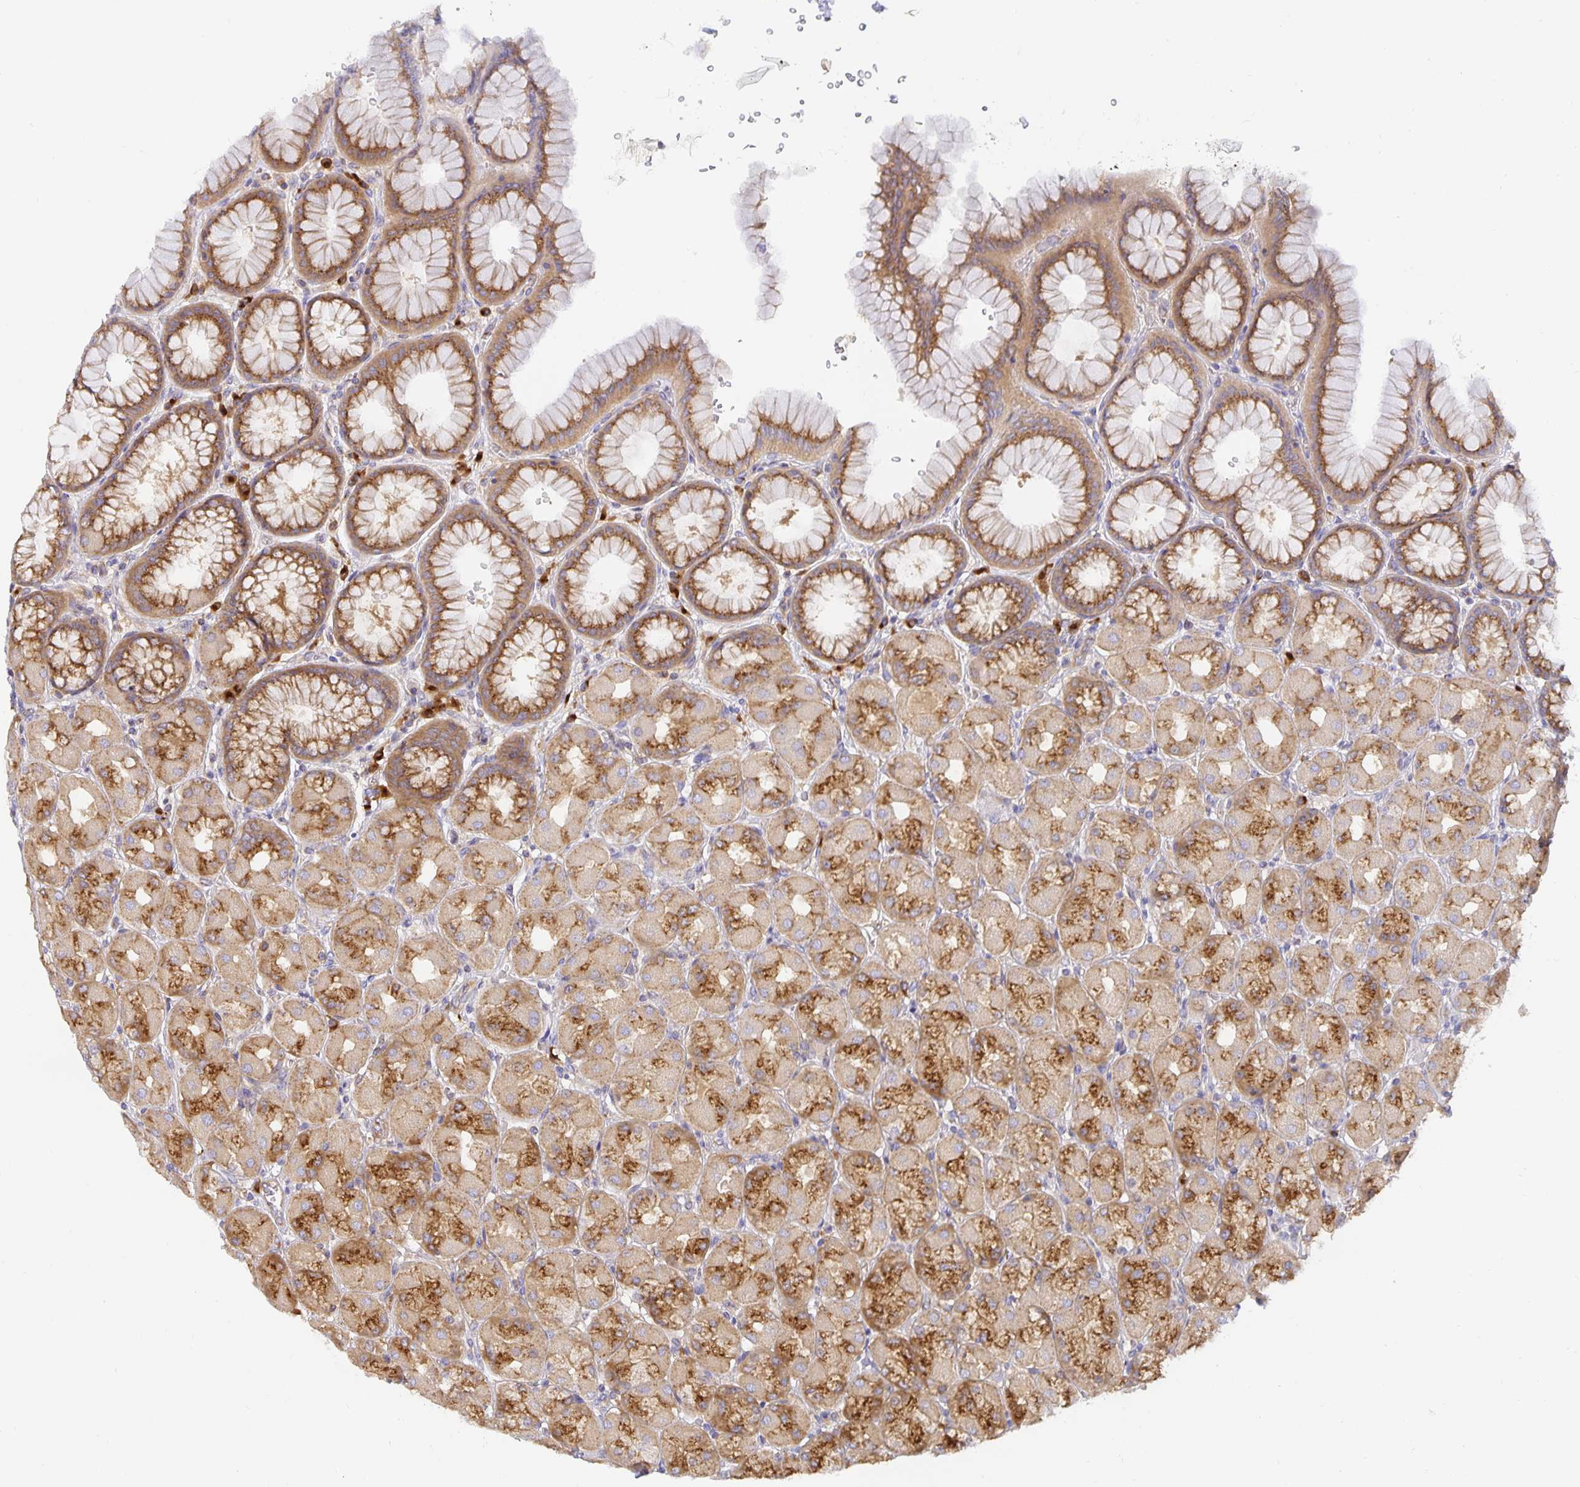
{"staining": {"intensity": "moderate", "quantity": ">75%", "location": "cytoplasmic/membranous"}, "tissue": "stomach", "cell_type": "Glandular cells", "image_type": "normal", "snomed": [{"axis": "morphology", "description": "Normal tissue, NOS"}, {"axis": "topography", "description": "Stomach, upper"}], "caption": "Protein staining reveals moderate cytoplasmic/membranous positivity in about >75% of glandular cells in benign stomach. Nuclei are stained in blue.", "gene": "USO1", "patient": {"sex": "female", "age": 56}}